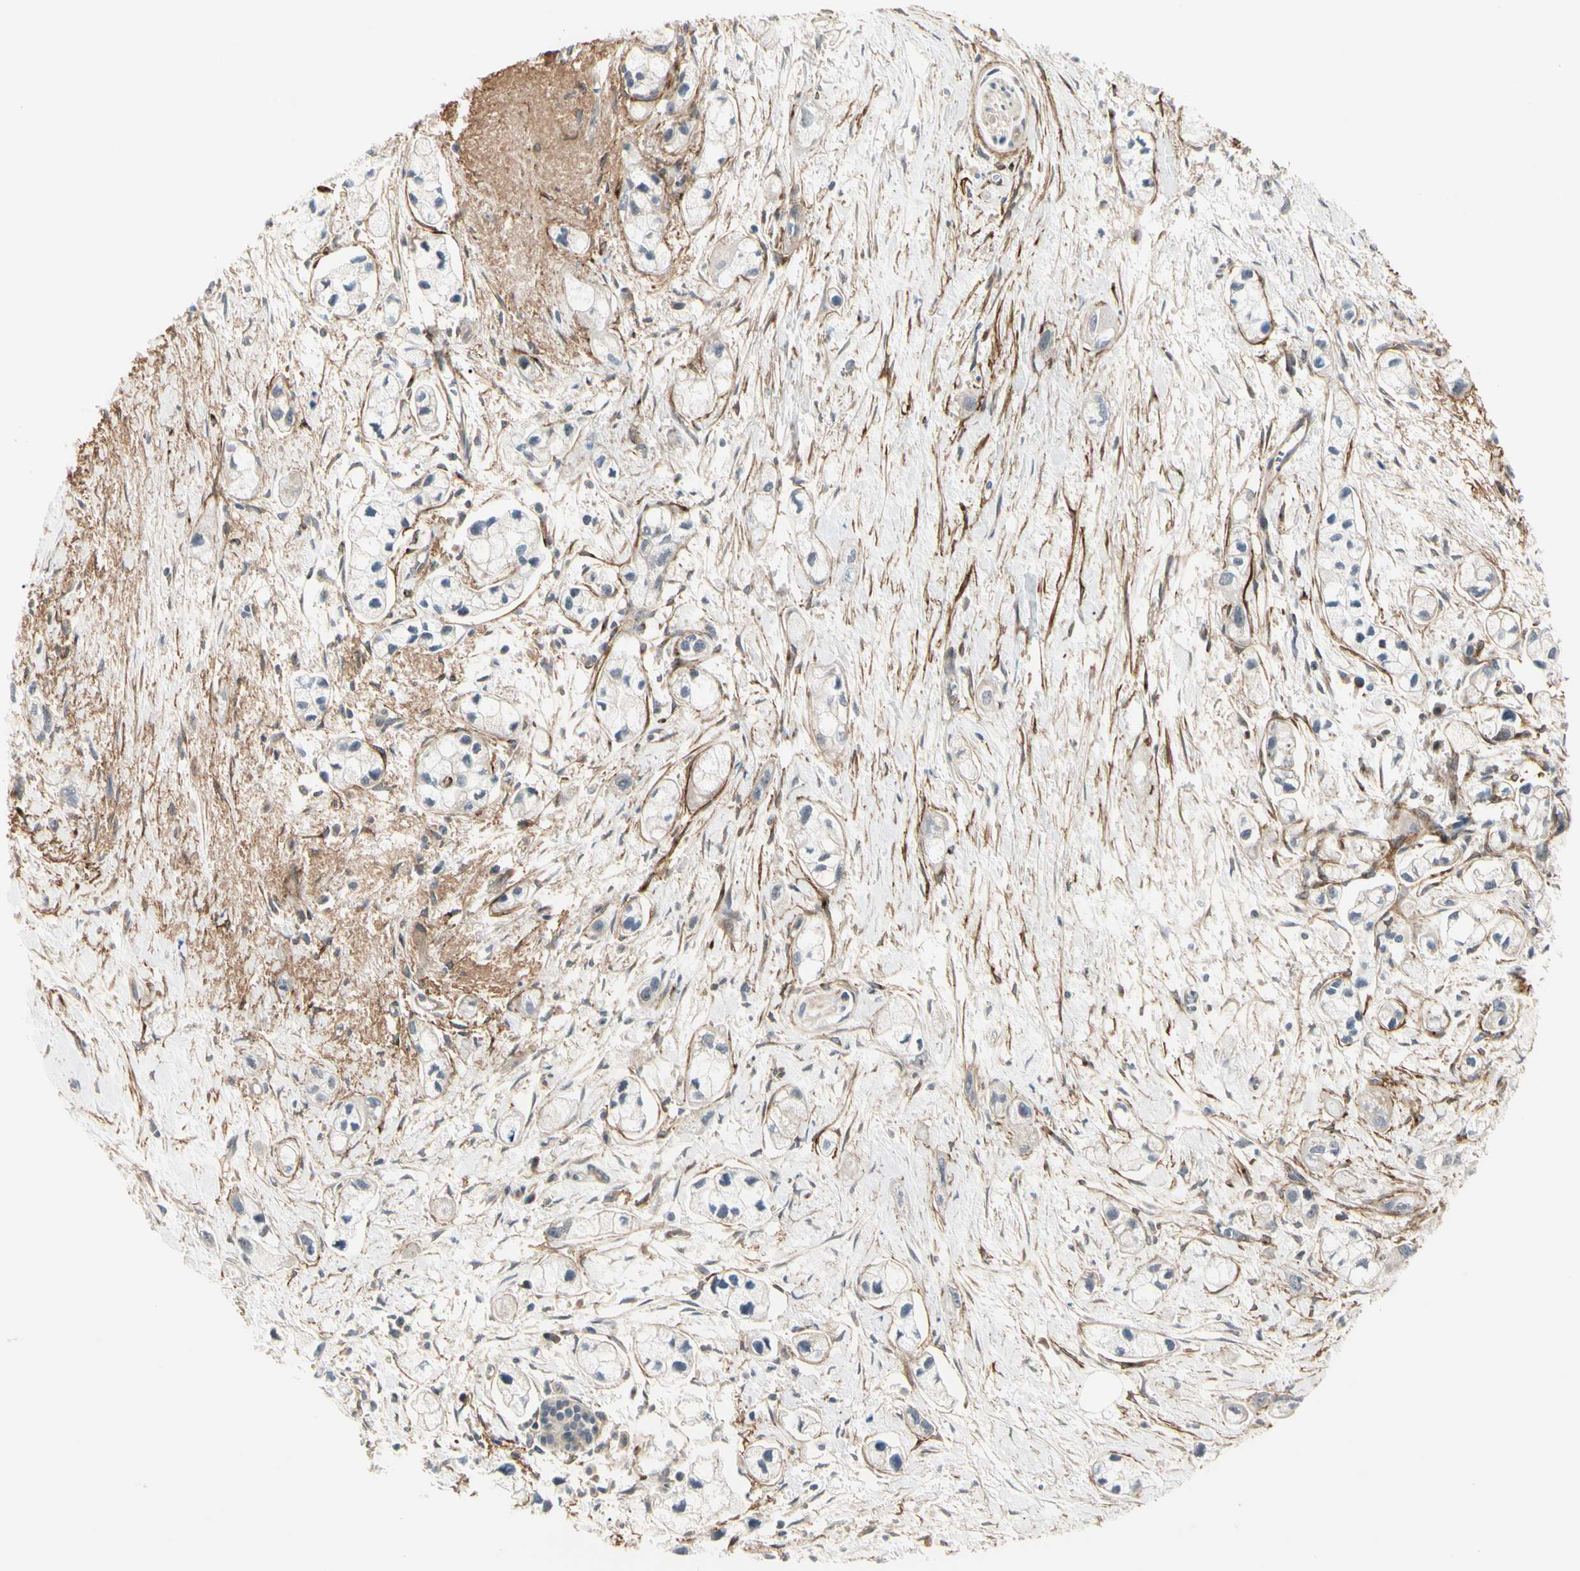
{"staining": {"intensity": "weak", "quantity": ">75%", "location": "cytoplasmic/membranous"}, "tissue": "pancreatic cancer", "cell_type": "Tumor cells", "image_type": "cancer", "snomed": [{"axis": "morphology", "description": "Adenocarcinoma, NOS"}, {"axis": "topography", "description": "Pancreas"}], "caption": "There is low levels of weak cytoplasmic/membranous expression in tumor cells of adenocarcinoma (pancreatic), as demonstrated by immunohistochemical staining (brown color).", "gene": "F2R", "patient": {"sex": "male", "age": 74}}